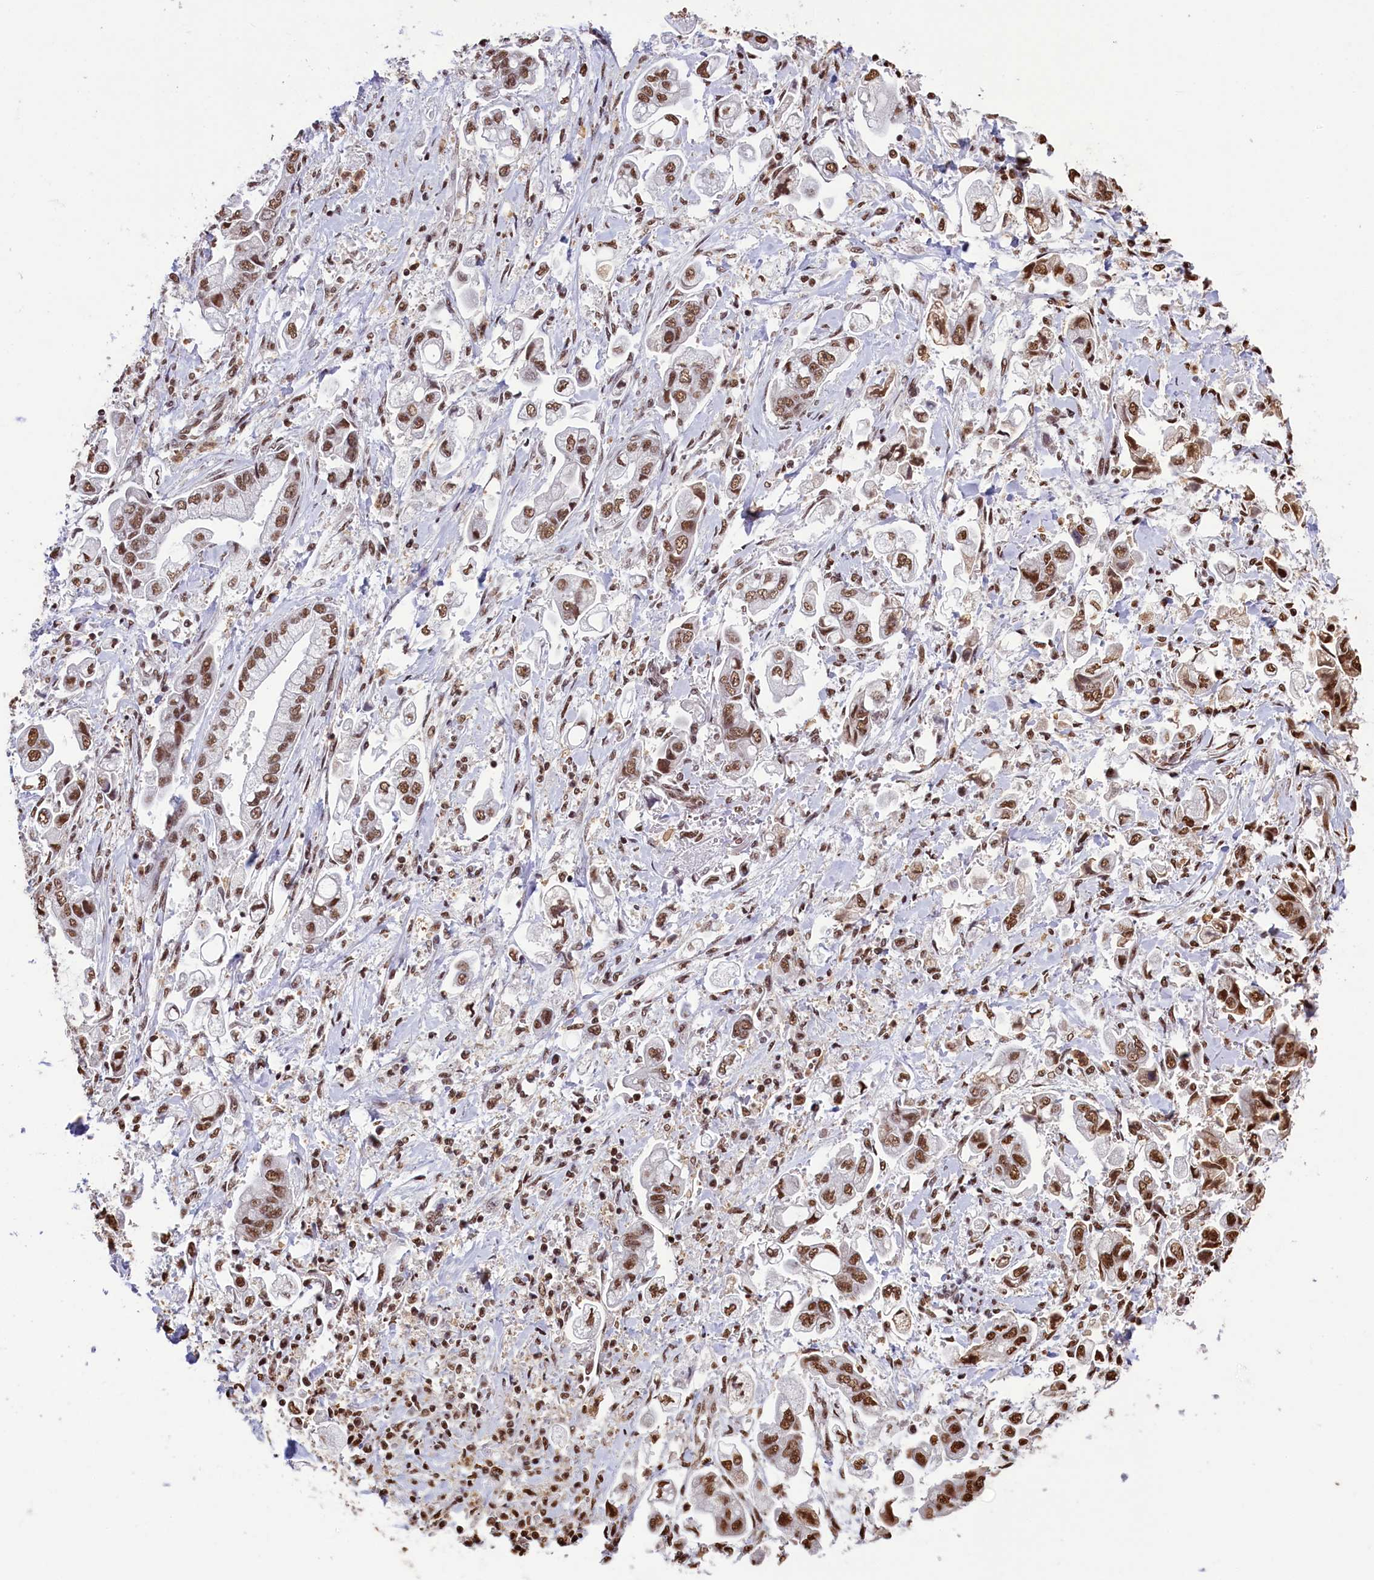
{"staining": {"intensity": "moderate", "quantity": ">75%", "location": "nuclear"}, "tissue": "stomach cancer", "cell_type": "Tumor cells", "image_type": "cancer", "snomed": [{"axis": "morphology", "description": "Adenocarcinoma, NOS"}, {"axis": "topography", "description": "Stomach"}], "caption": "Moderate nuclear protein staining is appreciated in approximately >75% of tumor cells in stomach adenocarcinoma.", "gene": "SNRPD2", "patient": {"sex": "male", "age": 62}}